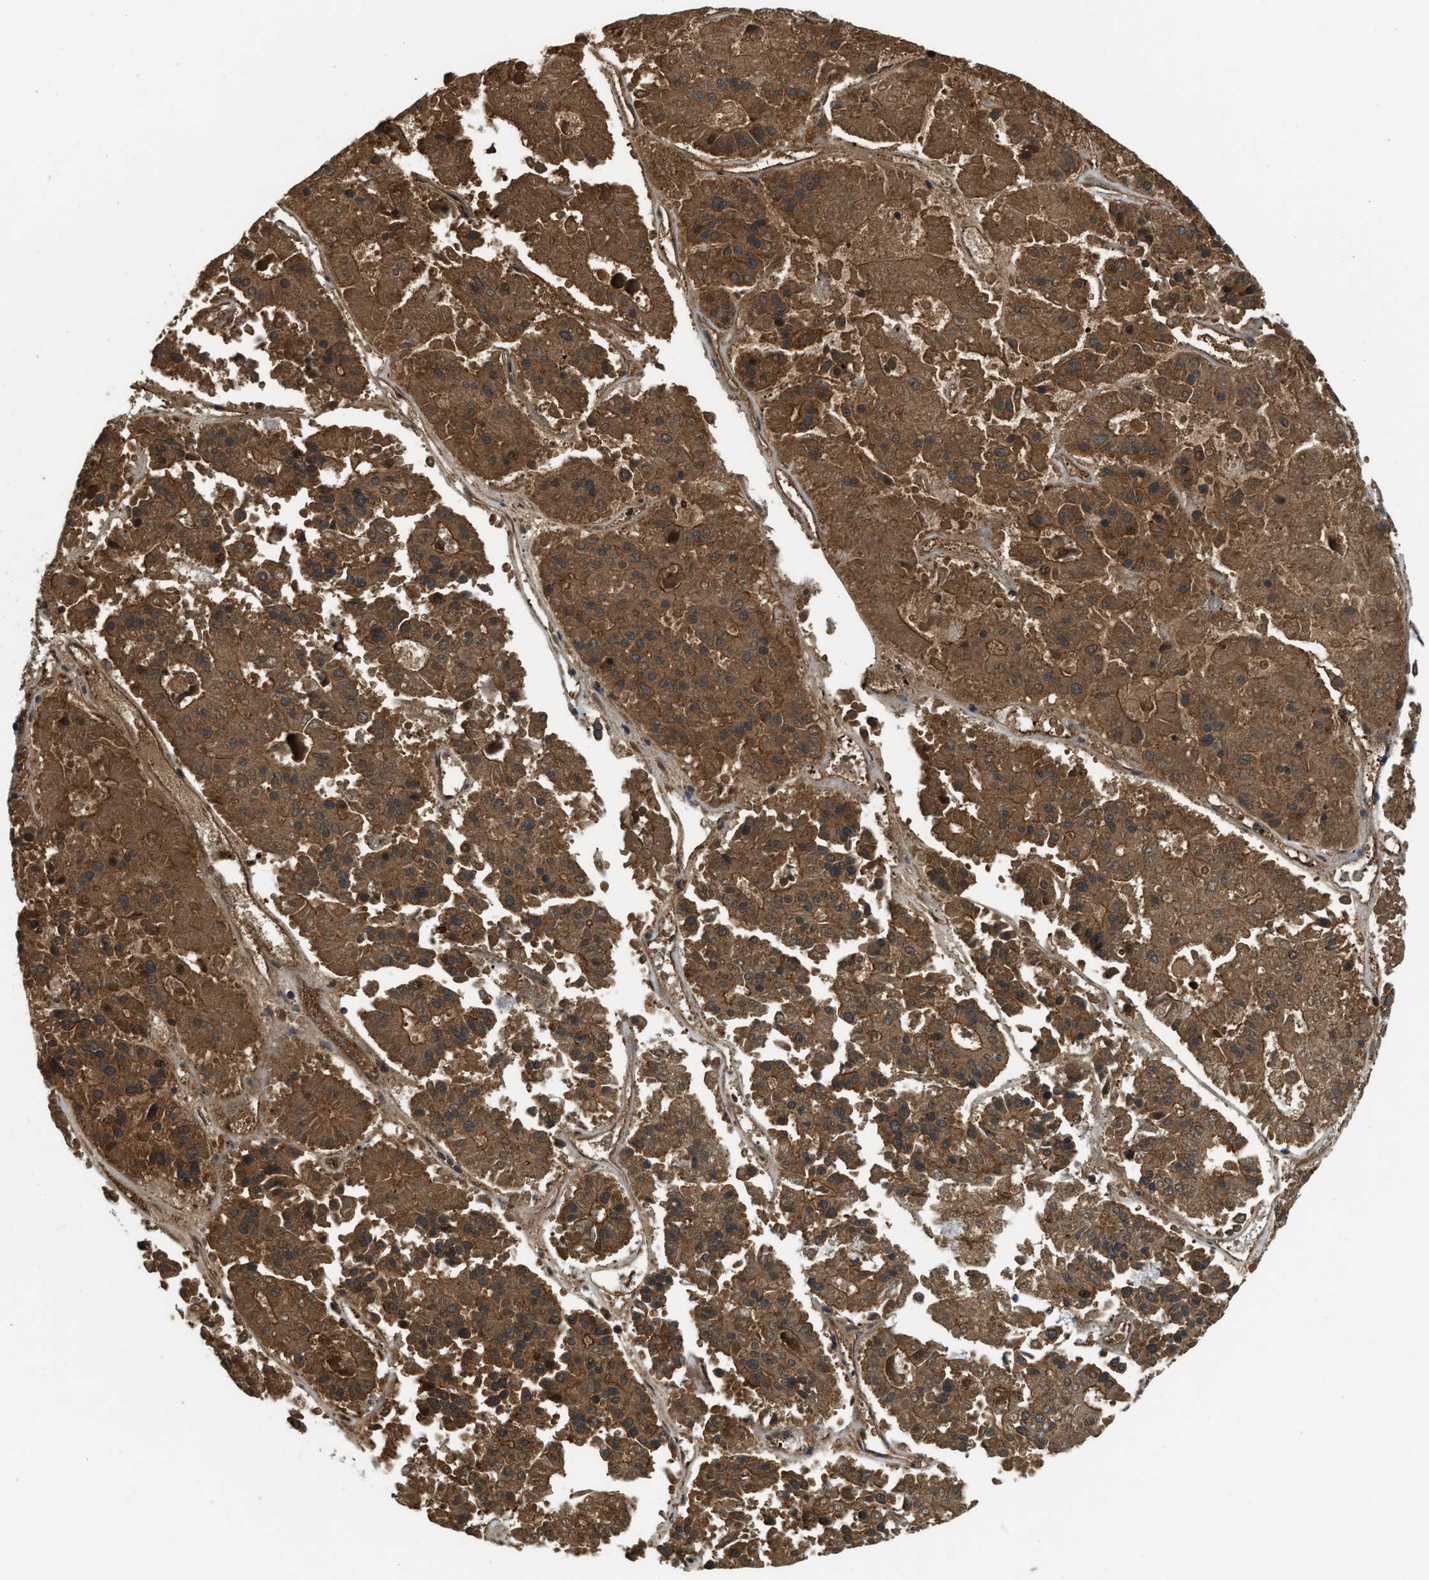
{"staining": {"intensity": "moderate", "quantity": ">75%", "location": "cytoplasmic/membranous"}, "tissue": "pancreatic cancer", "cell_type": "Tumor cells", "image_type": "cancer", "snomed": [{"axis": "morphology", "description": "Adenocarcinoma, NOS"}, {"axis": "topography", "description": "Pancreas"}], "caption": "Tumor cells show medium levels of moderate cytoplasmic/membranous positivity in about >75% of cells in pancreatic adenocarcinoma.", "gene": "ERC1", "patient": {"sex": "male", "age": 50}}